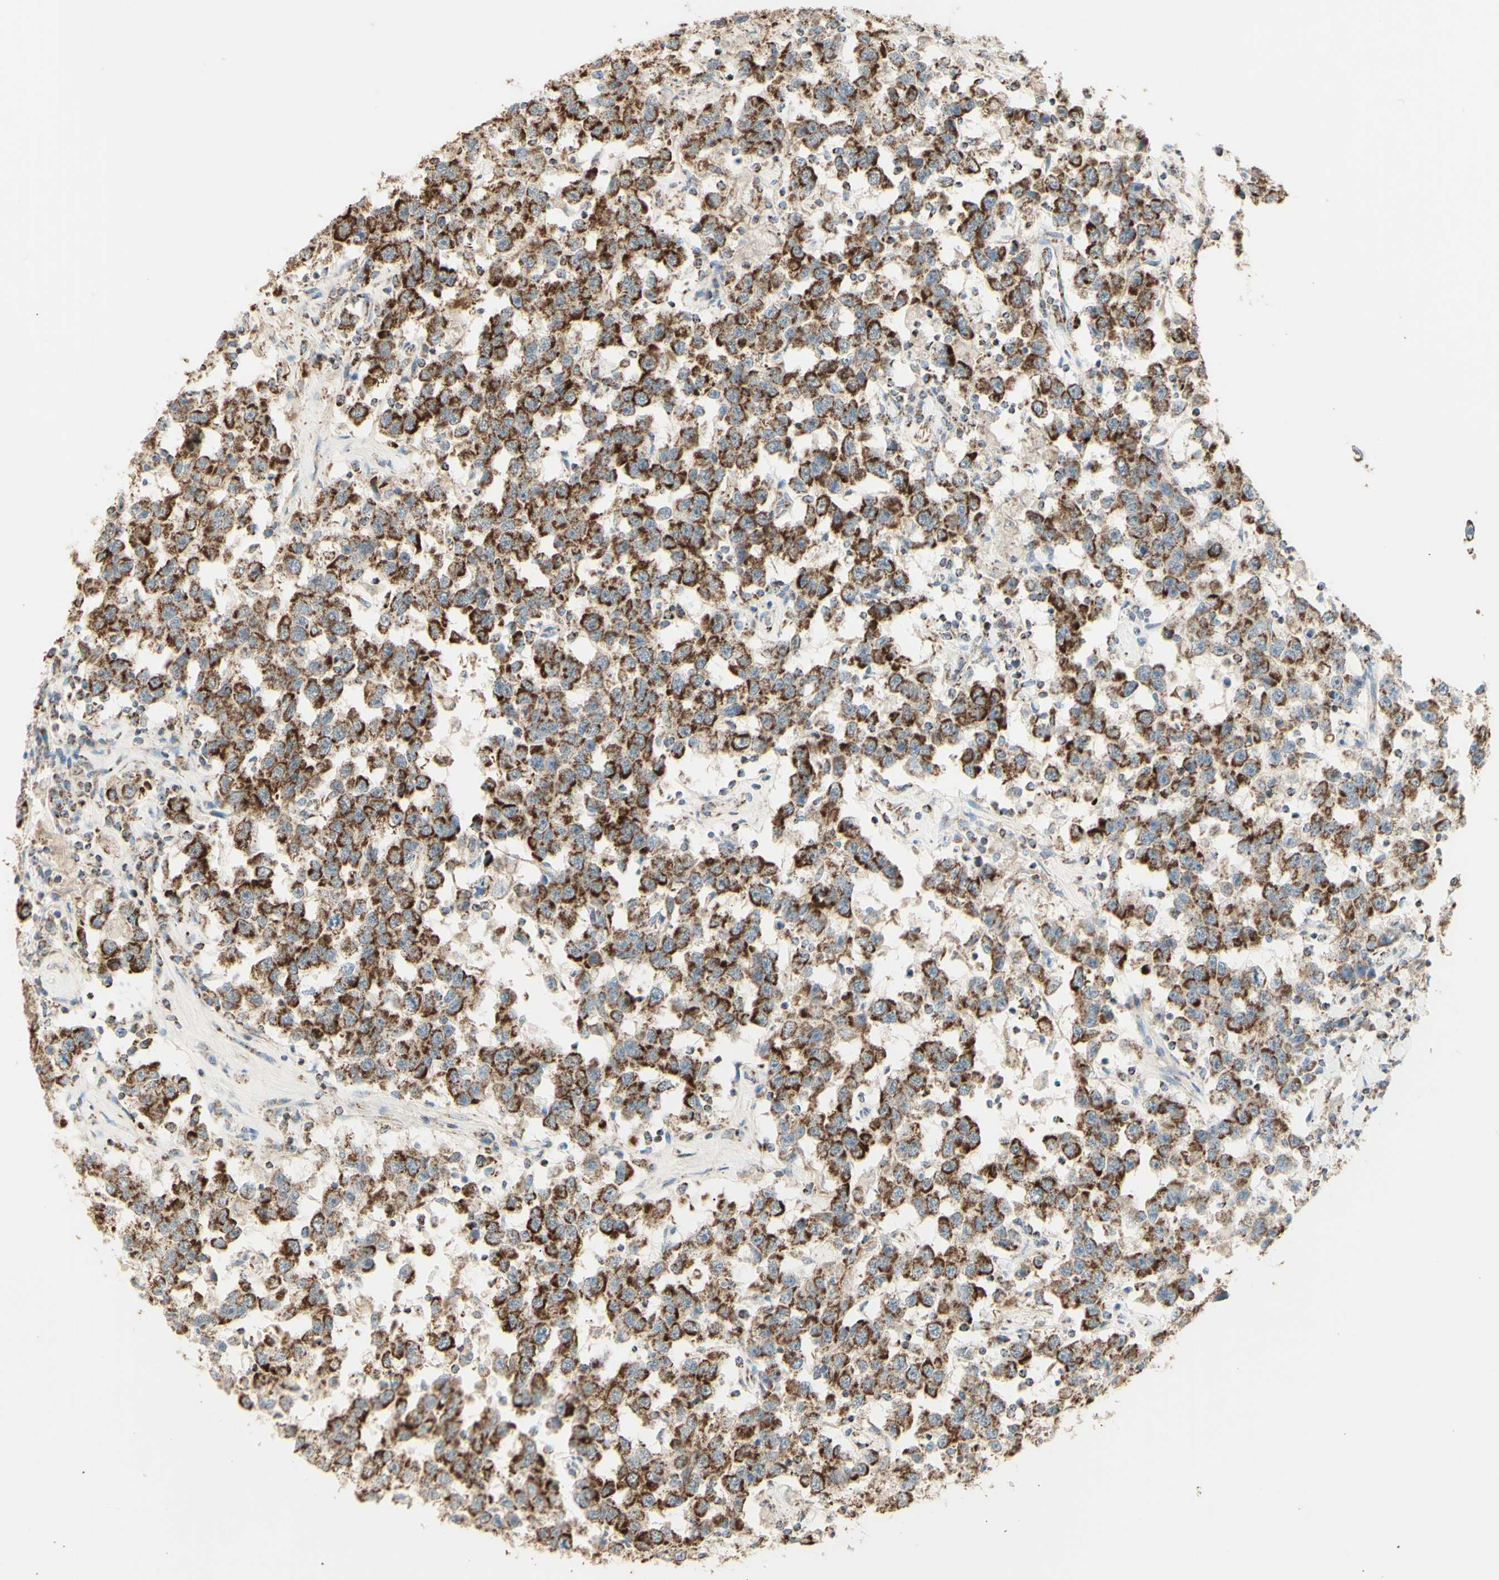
{"staining": {"intensity": "strong", "quantity": ">75%", "location": "cytoplasmic/membranous"}, "tissue": "testis cancer", "cell_type": "Tumor cells", "image_type": "cancer", "snomed": [{"axis": "morphology", "description": "Seminoma, NOS"}, {"axis": "topography", "description": "Testis"}], "caption": "The image shows staining of seminoma (testis), revealing strong cytoplasmic/membranous protein staining (brown color) within tumor cells.", "gene": "LETM1", "patient": {"sex": "male", "age": 41}}